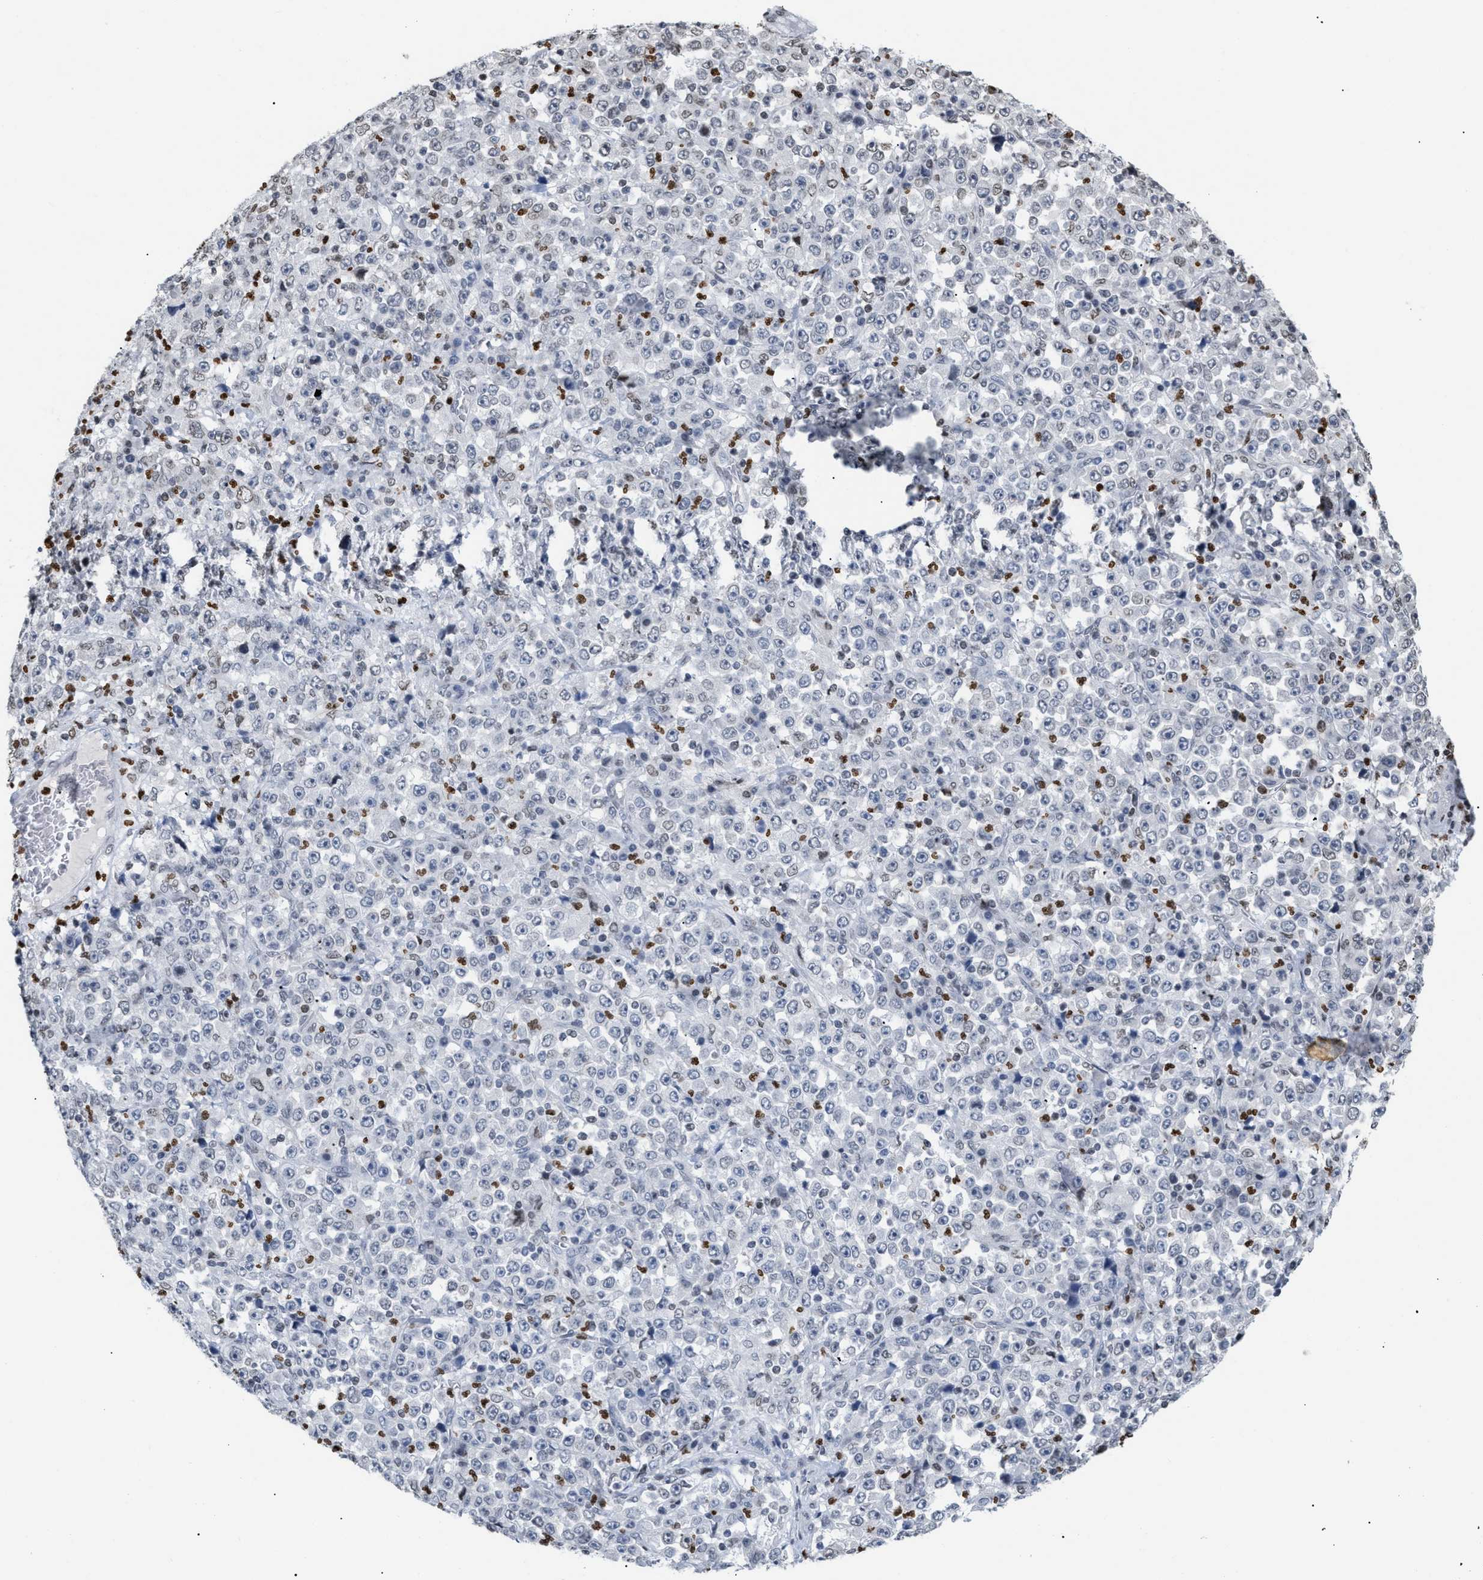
{"staining": {"intensity": "weak", "quantity": "<25%", "location": "nuclear"}, "tissue": "stomach cancer", "cell_type": "Tumor cells", "image_type": "cancer", "snomed": [{"axis": "morphology", "description": "Normal tissue, NOS"}, {"axis": "morphology", "description": "Adenocarcinoma, NOS"}, {"axis": "topography", "description": "Stomach, upper"}, {"axis": "topography", "description": "Stomach"}], "caption": "High power microscopy histopathology image of an IHC histopathology image of stomach cancer (adenocarcinoma), revealing no significant staining in tumor cells.", "gene": "HMGN2", "patient": {"sex": "male", "age": 59}}